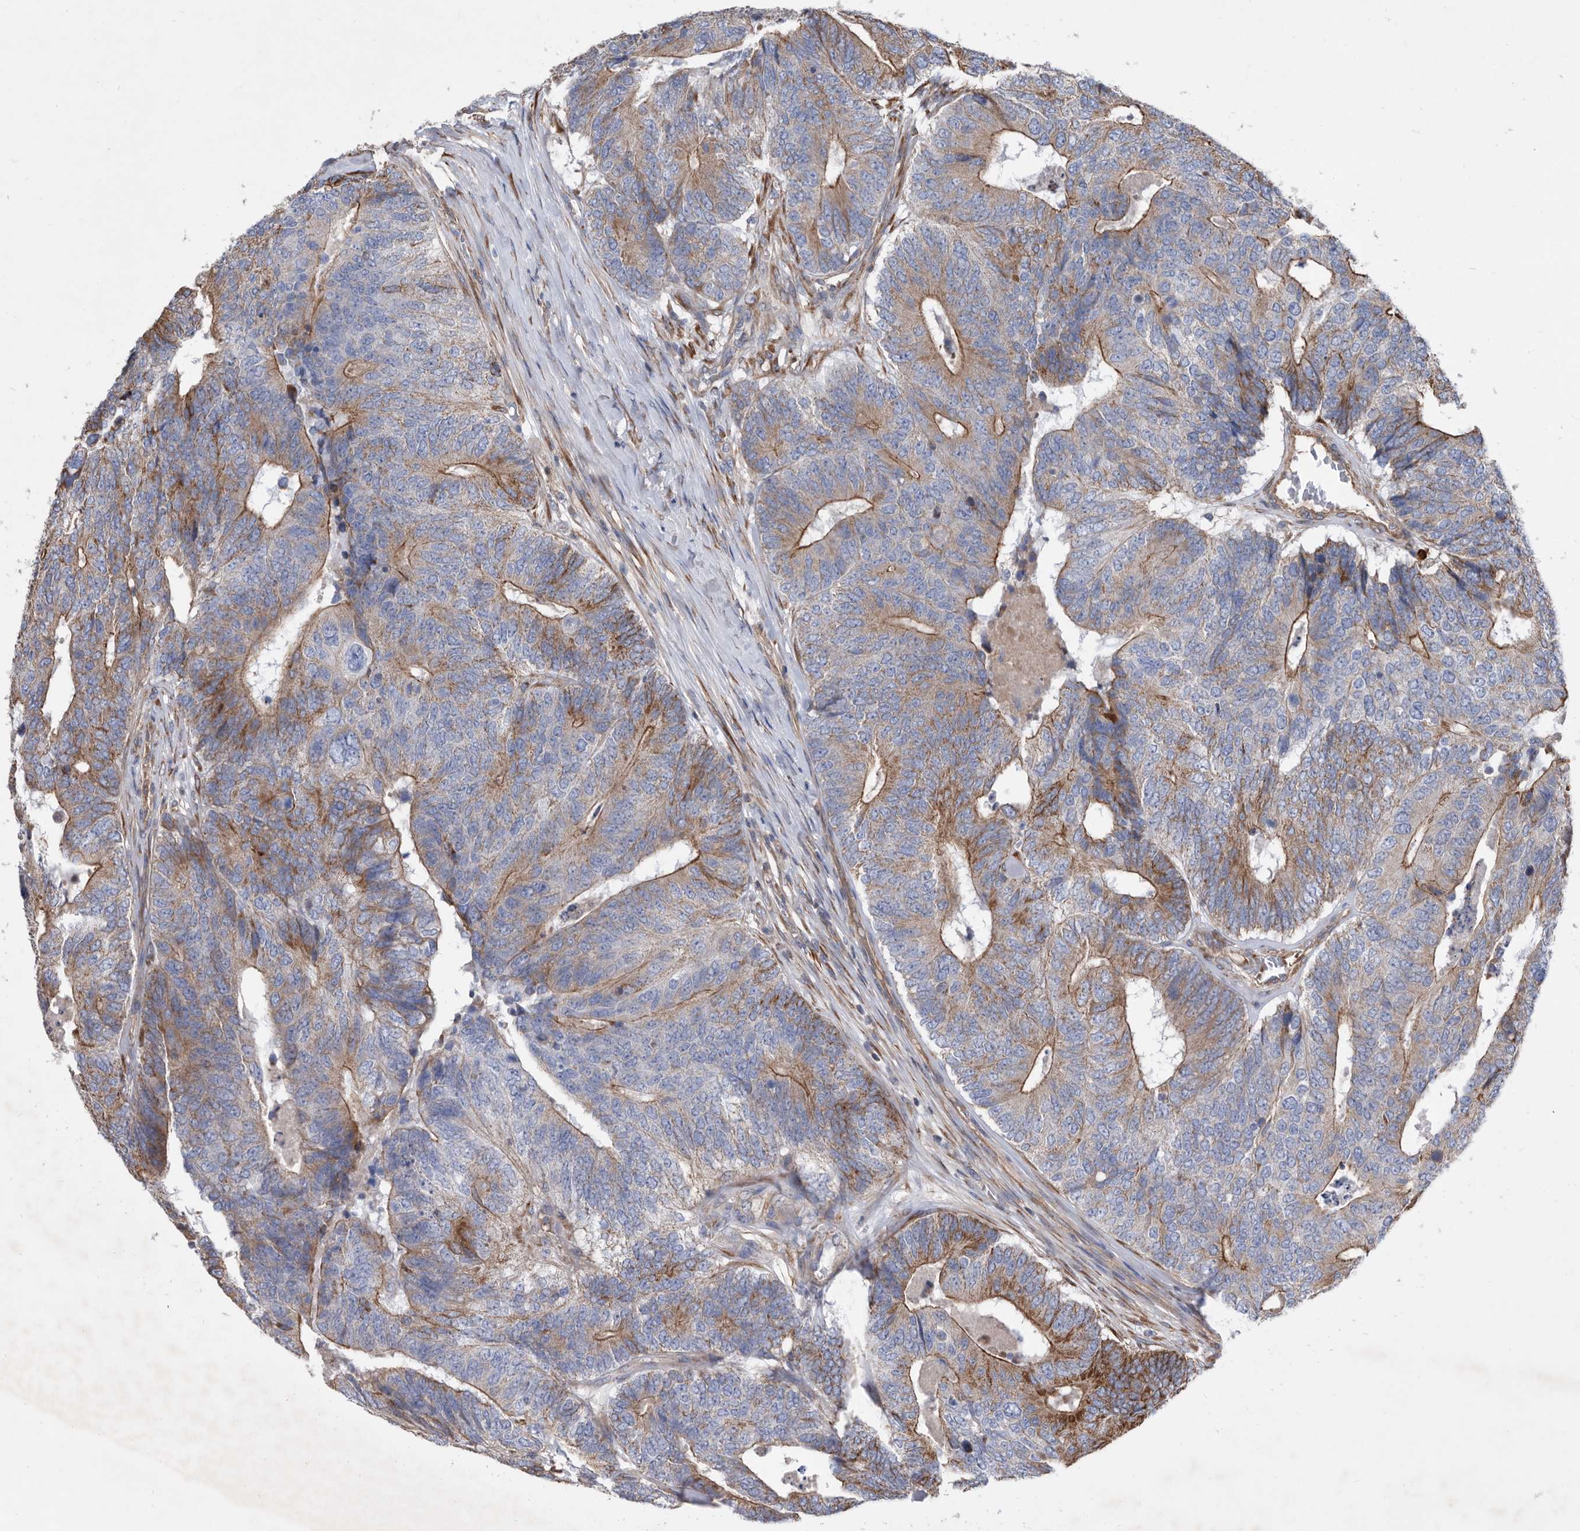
{"staining": {"intensity": "strong", "quantity": "<25%", "location": "cytoplasmic/membranous"}, "tissue": "colorectal cancer", "cell_type": "Tumor cells", "image_type": "cancer", "snomed": [{"axis": "morphology", "description": "Adenocarcinoma, NOS"}, {"axis": "topography", "description": "Colon"}], "caption": "Immunohistochemistry (IHC) photomicrograph of neoplastic tissue: human adenocarcinoma (colorectal) stained using immunohistochemistry (IHC) exhibits medium levels of strong protein expression localized specifically in the cytoplasmic/membranous of tumor cells, appearing as a cytoplasmic/membranous brown color.", "gene": "ATP13A3", "patient": {"sex": "female", "age": 67}}